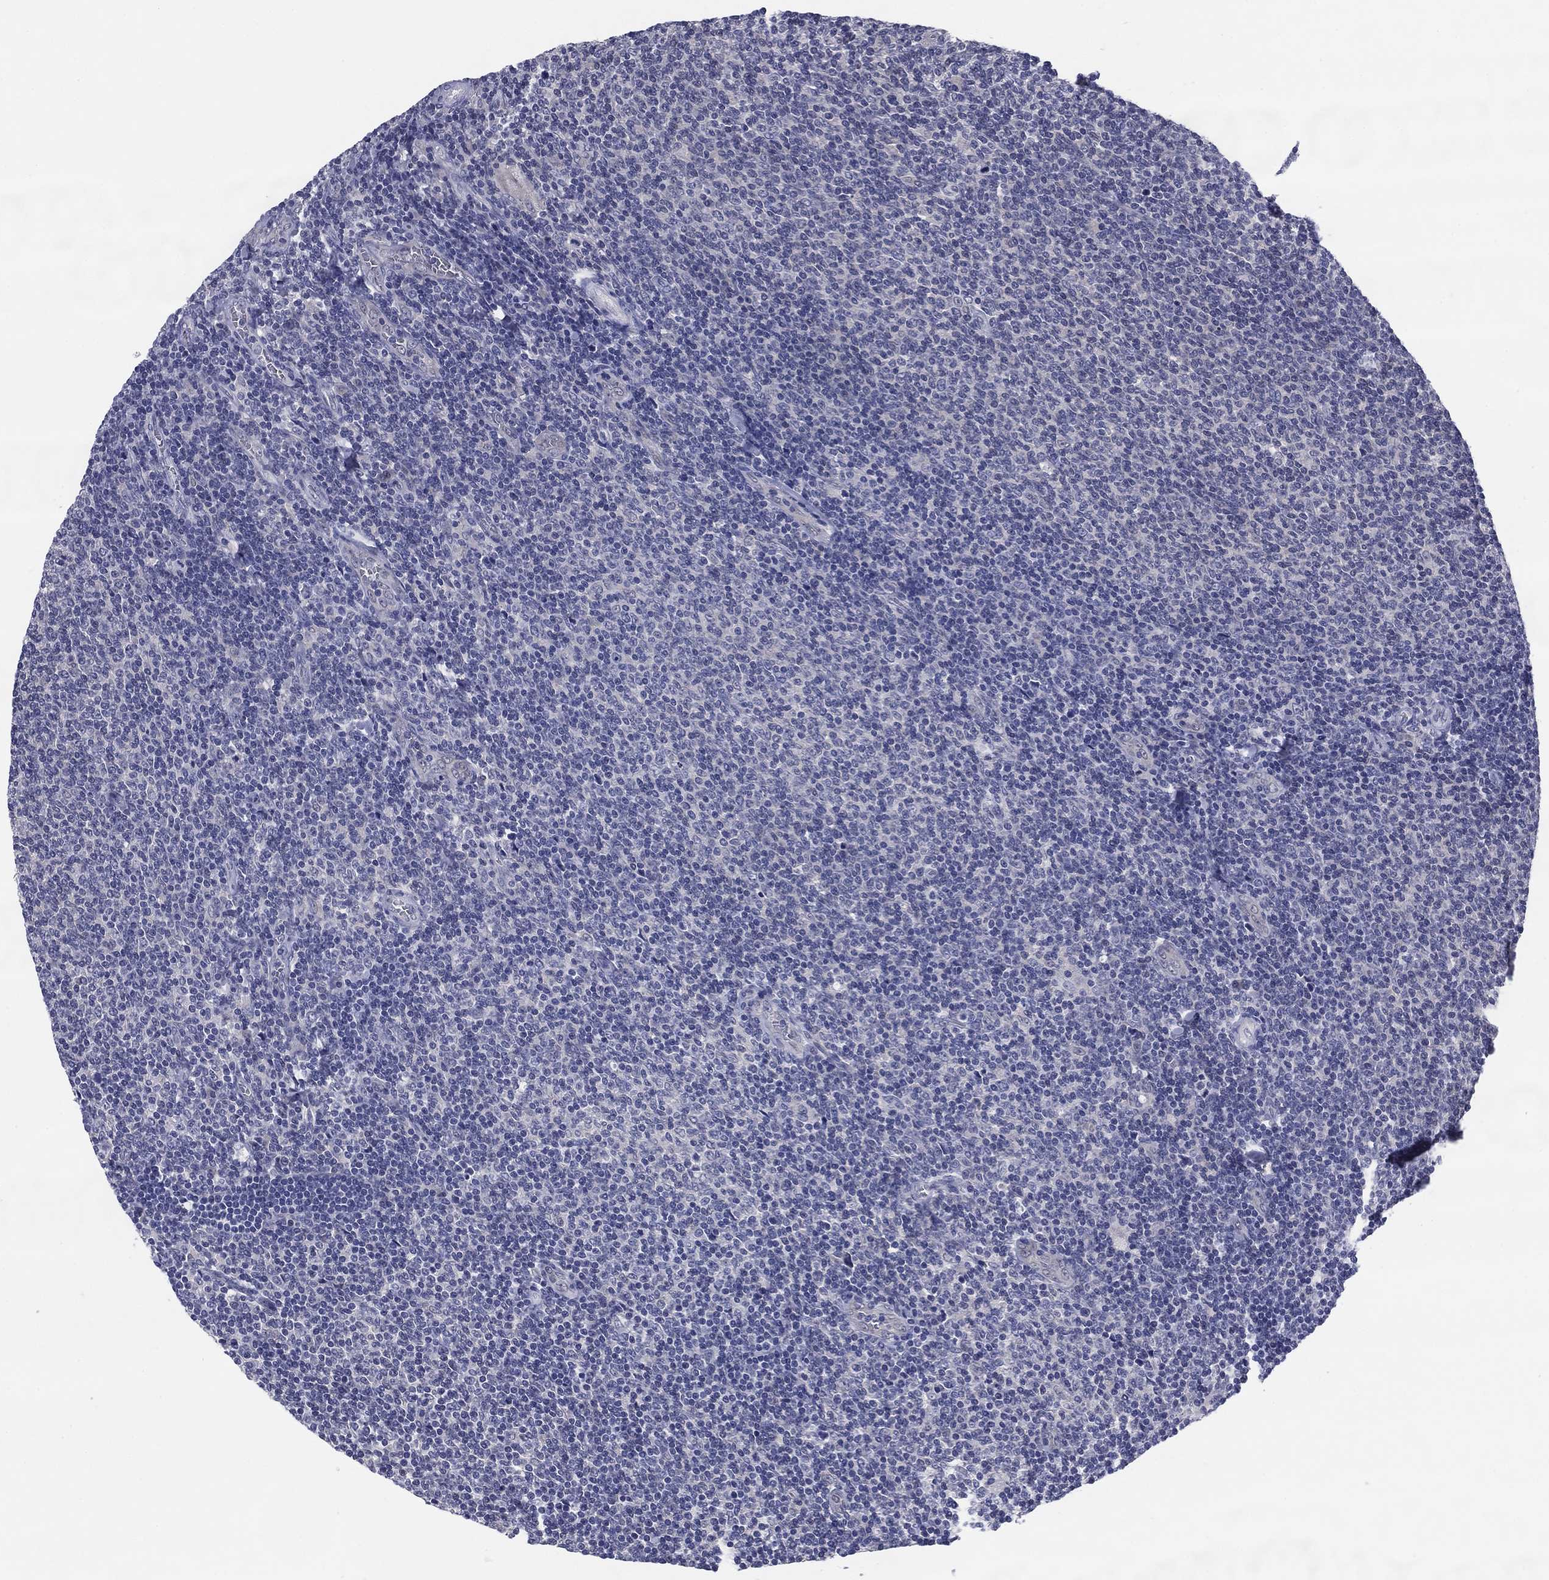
{"staining": {"intensity": "negative", "quantity": "none", "location": "none"}, "tissue": "lymphoma", "cell_type": "Tumor cells", "image_type": "cancer", "snomed": [{"axis": "morphology", "description": "Malignant lymphoma, non-Hodgkin's type, Low grade"}, {"axis": "topography", "description": "Lymph node"}], "caption": "A photomicrograph of lymphoma stained for a protein shows no brown staining in tumor cells.", "gene": "REXO5", "patient": {"sex": "male", "age": 52}}